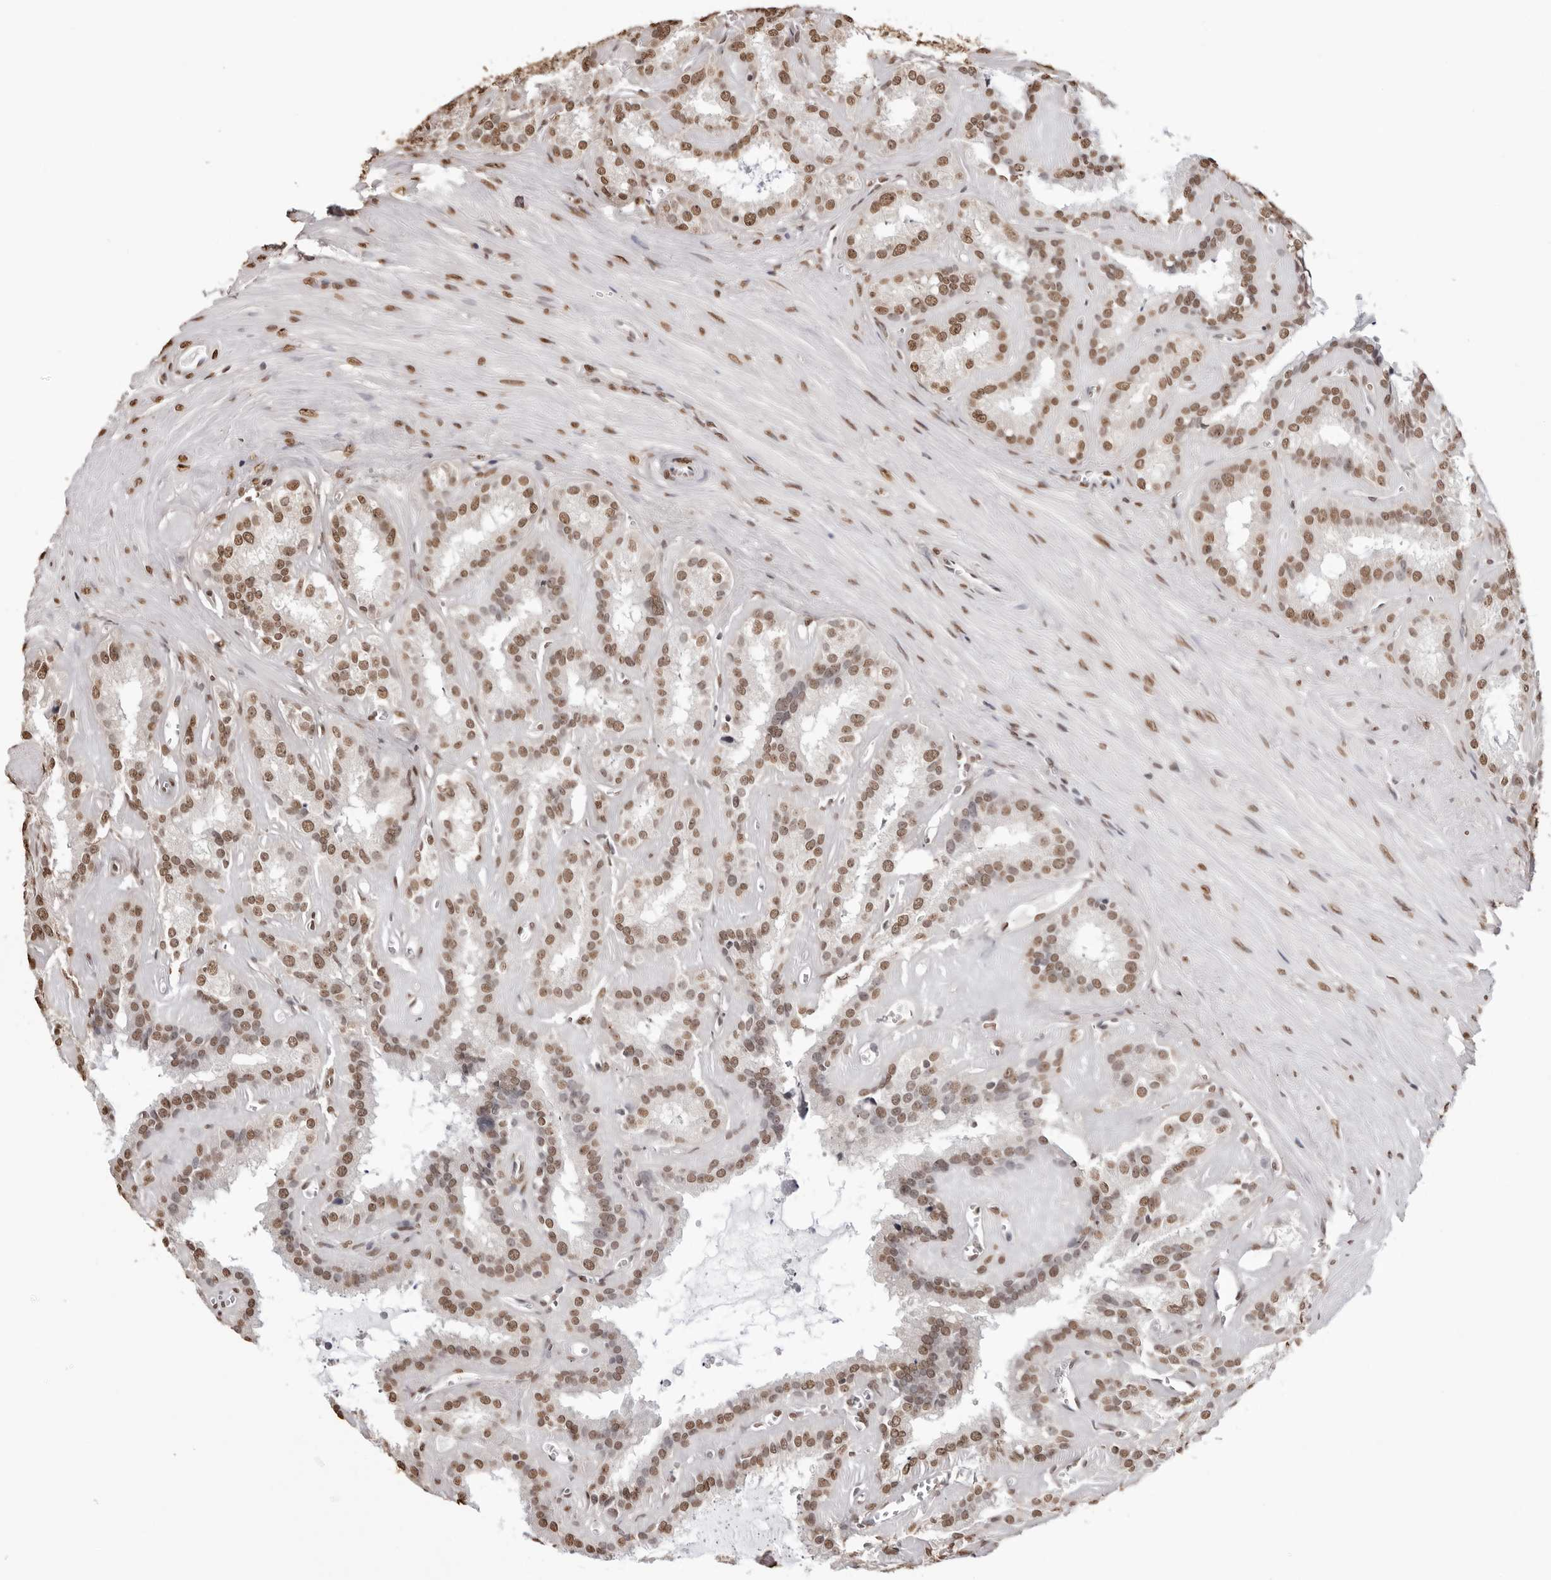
{"staining": {"intensity": "moderate", "quantity": ">75%", "location": "nuclear"}, "tissue": "seminal vesicle", "cell_type": "Glandular cells", "image_type": "normal", "snomed": [{"axis": "morphology", "description": "Normal tissue, NOS"}, {"axis": "topography", "description": "Prostate"}, {"axis": "topography", "description": "Seminal veicle"}], "caption": "Immunohistochemical staining of unremarkable human seminal vesicle exhibits >75% levels of moderate nuclear protein positivity in approximately >75% of glandular cells.", "gene": "OLIG3", "patient": {"sex": "male", "age": 59}}